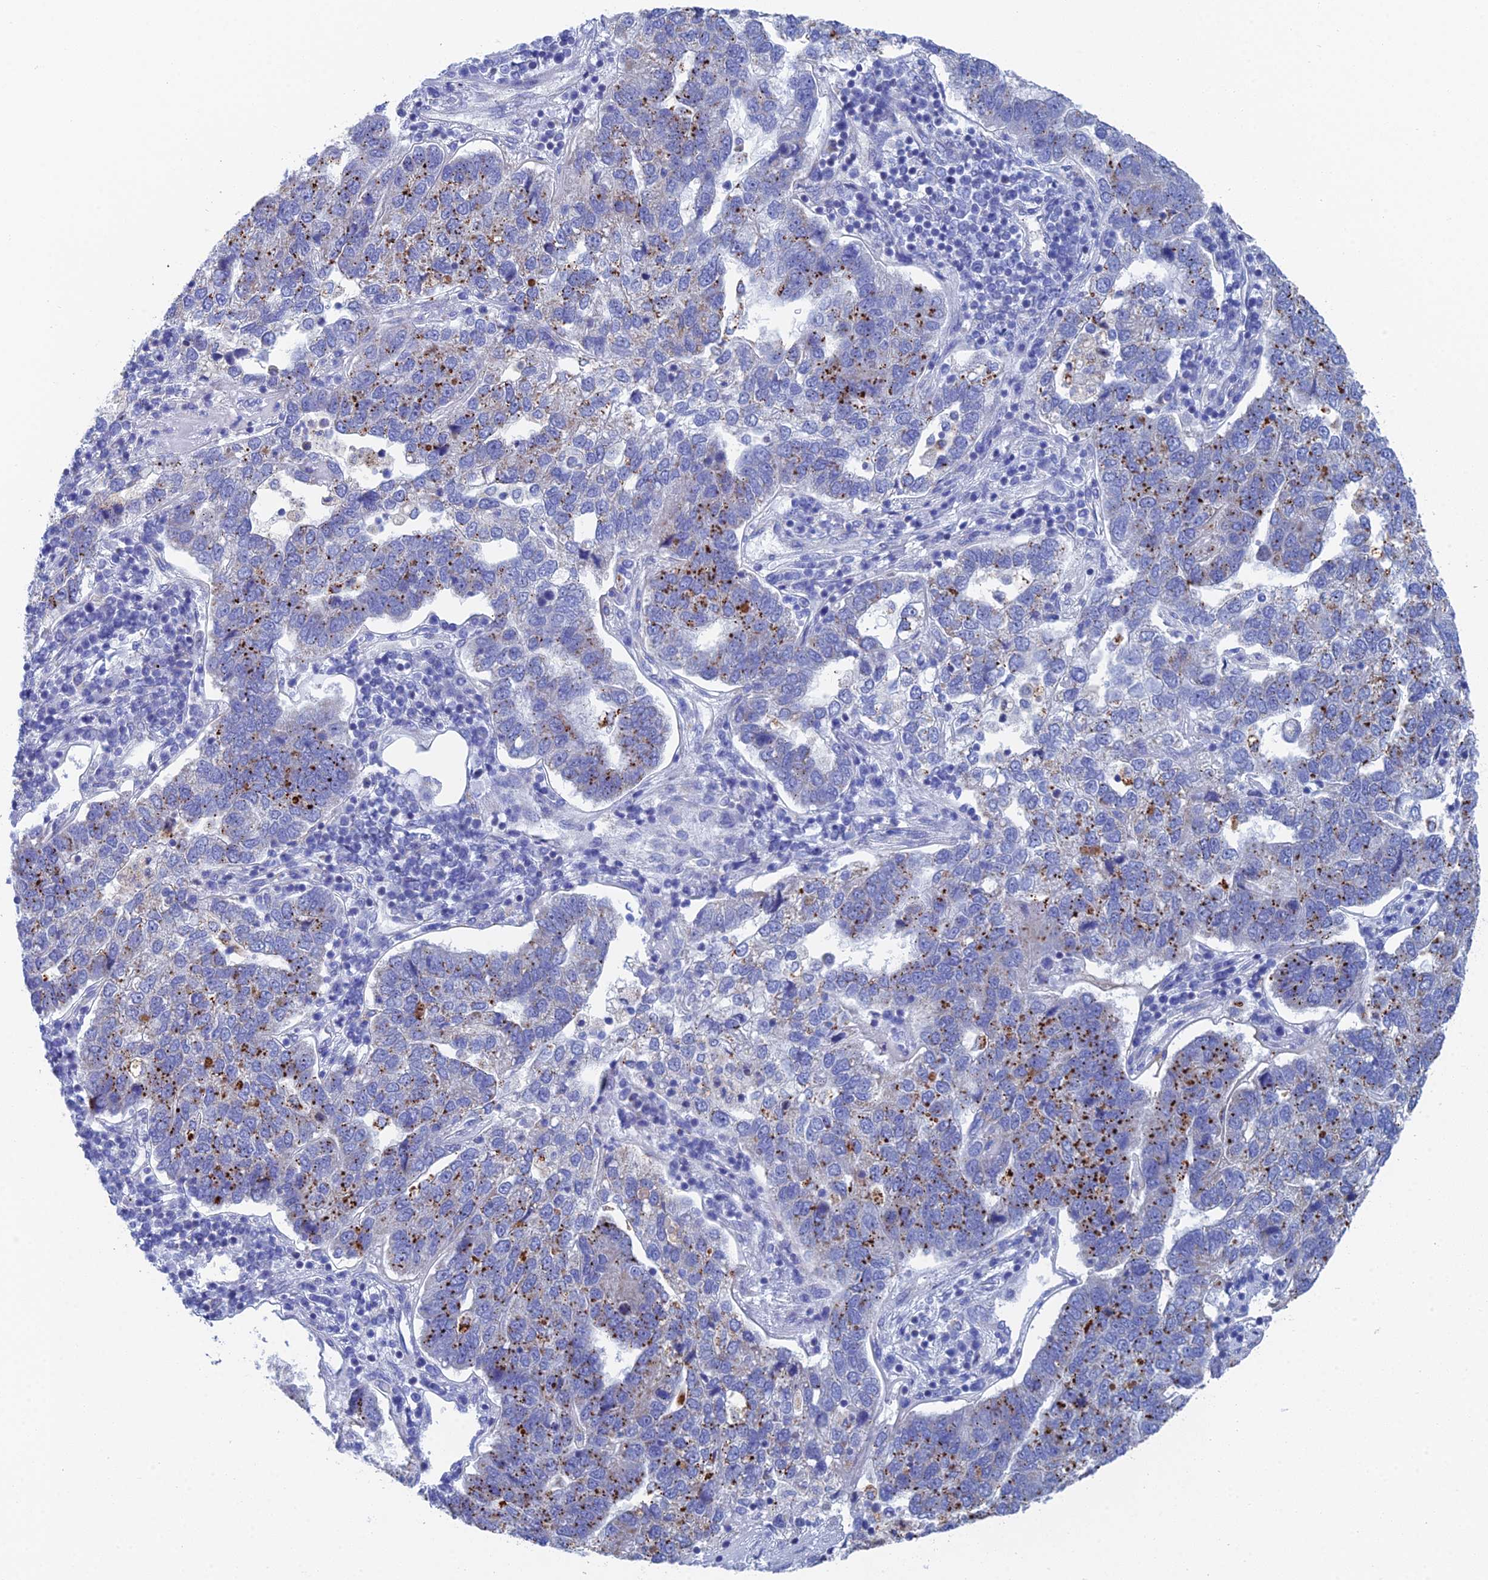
{"staining": {"intensity": "strong", "quantity": "<25%", "location": "cytoplasmic/membranous"}, "tissue": "pancreatic cancer", "cell_type": "Tumor cells", "image_type": "cancer", "snomed": [{"axis": "morphology", "description": "Adenocarcinoma, NOS"}, {"axis": "topography", "description": "Pancreas"}], "caption": "Pancreatic cancer (adenocarcinoma) stained for a protein displays strong cytoplasmic/membranous positivity in tumor cells. (Brightfield microscopy of DAB IHC at high magnification).", "gene": "CFAP210", "patient": {"sex": "female", "age": 61}}